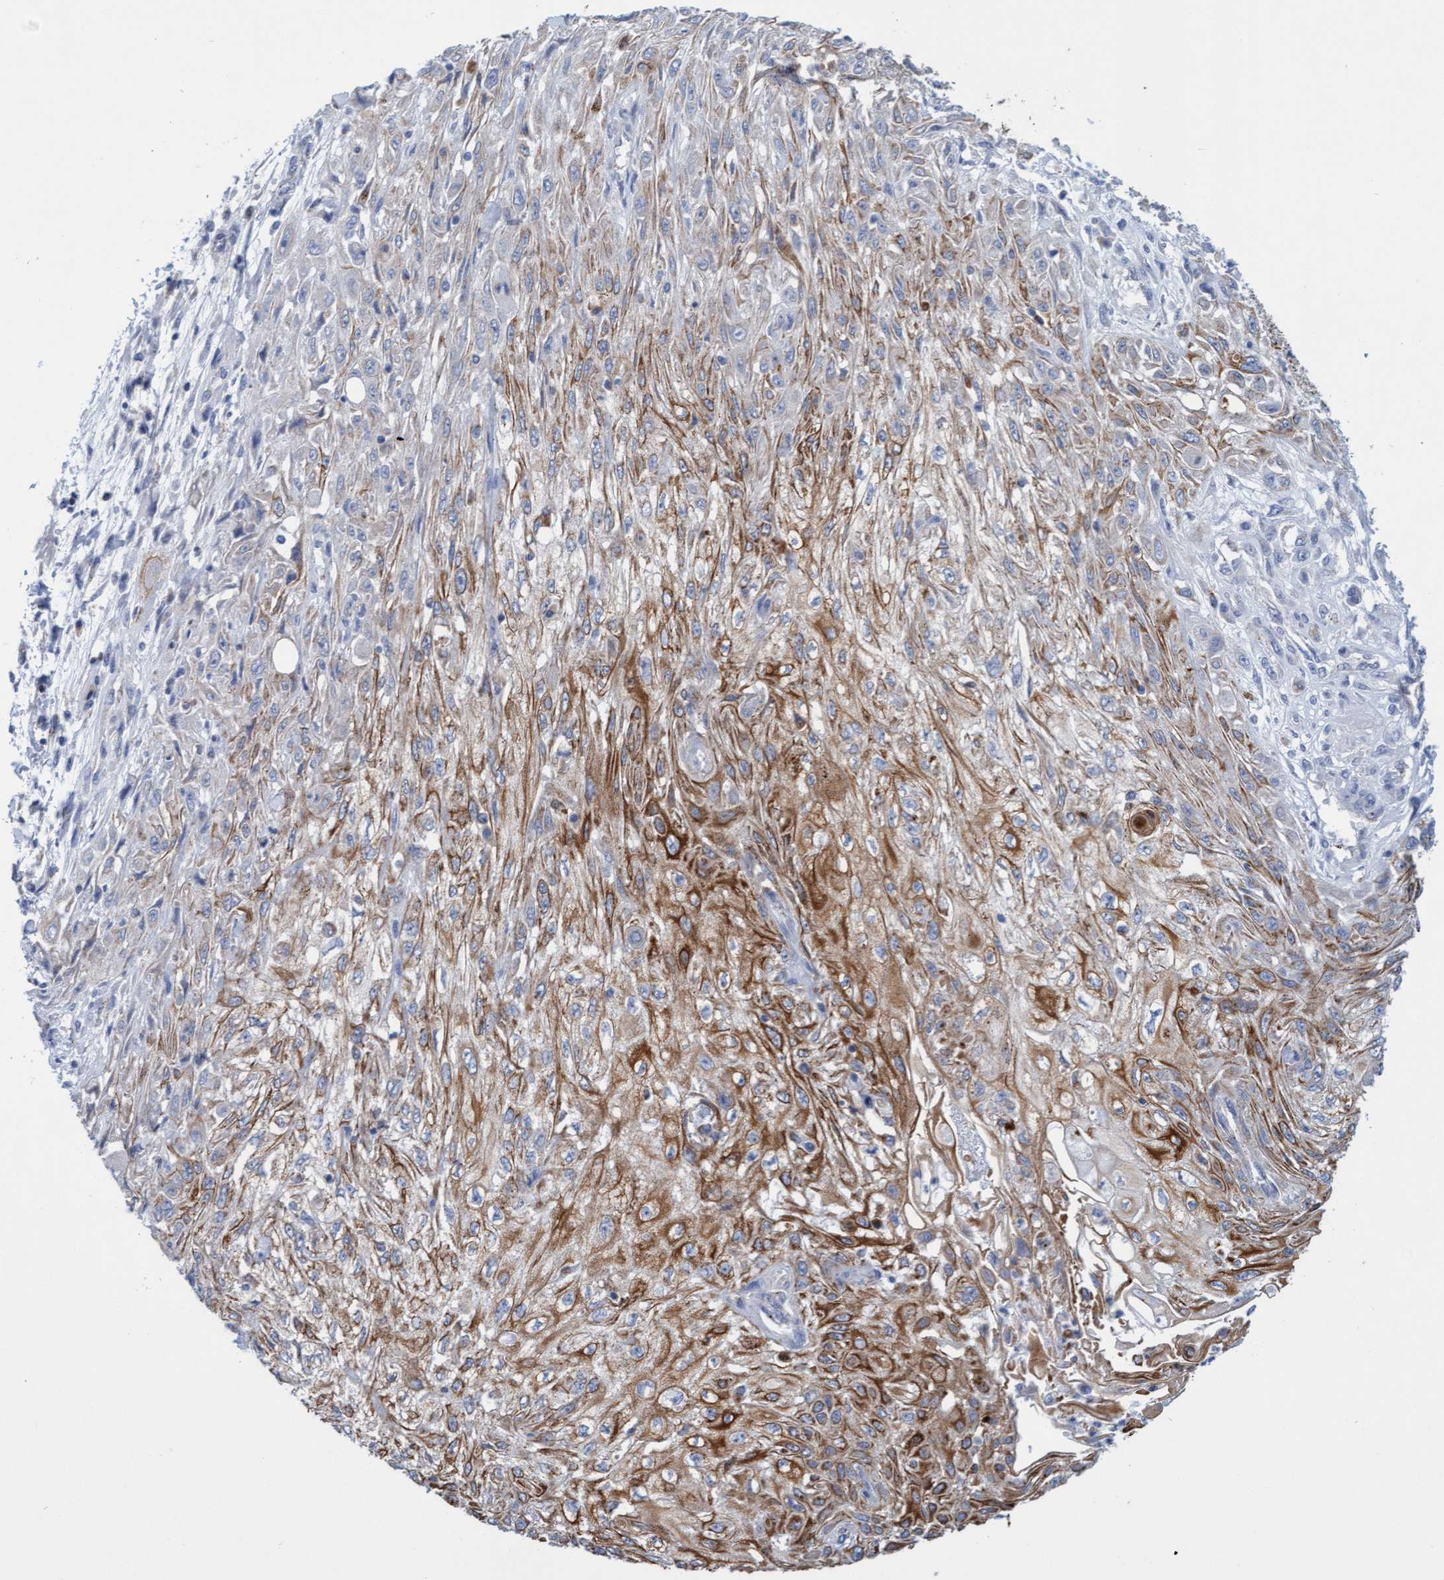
{"staining": {"intensity": "moderate", "quantity": "25%-75%", "location": "cytoplasmic/membranous"}, "tissue": "skin cancer", "cell_type": "Tumor cells", "image_type": "cancer", "snomed": [{"axis": "morphology", "description": "Squamous cell carcinoma, NOS"}, {"axis": "morphology", "description": "Squamous cell carcinoma, metastatic, NOS"}, {"axis": "topography", "description": "Skin"}, {"axis": "topography", "description": "Lymph node"}], "caption": "Protein staining of skin cancer (squamous cell carcinoma) tissue exhibits moderate cytoplasmic/membranous expression in approximately 25%-75% of tumor cells. (DAB (3,3'-diaminobenzidine) IHC, brown staining for protein, blue staining for nuclei).", "gene": "SGSH", "patient": {"sex": "male", "age": 75}}